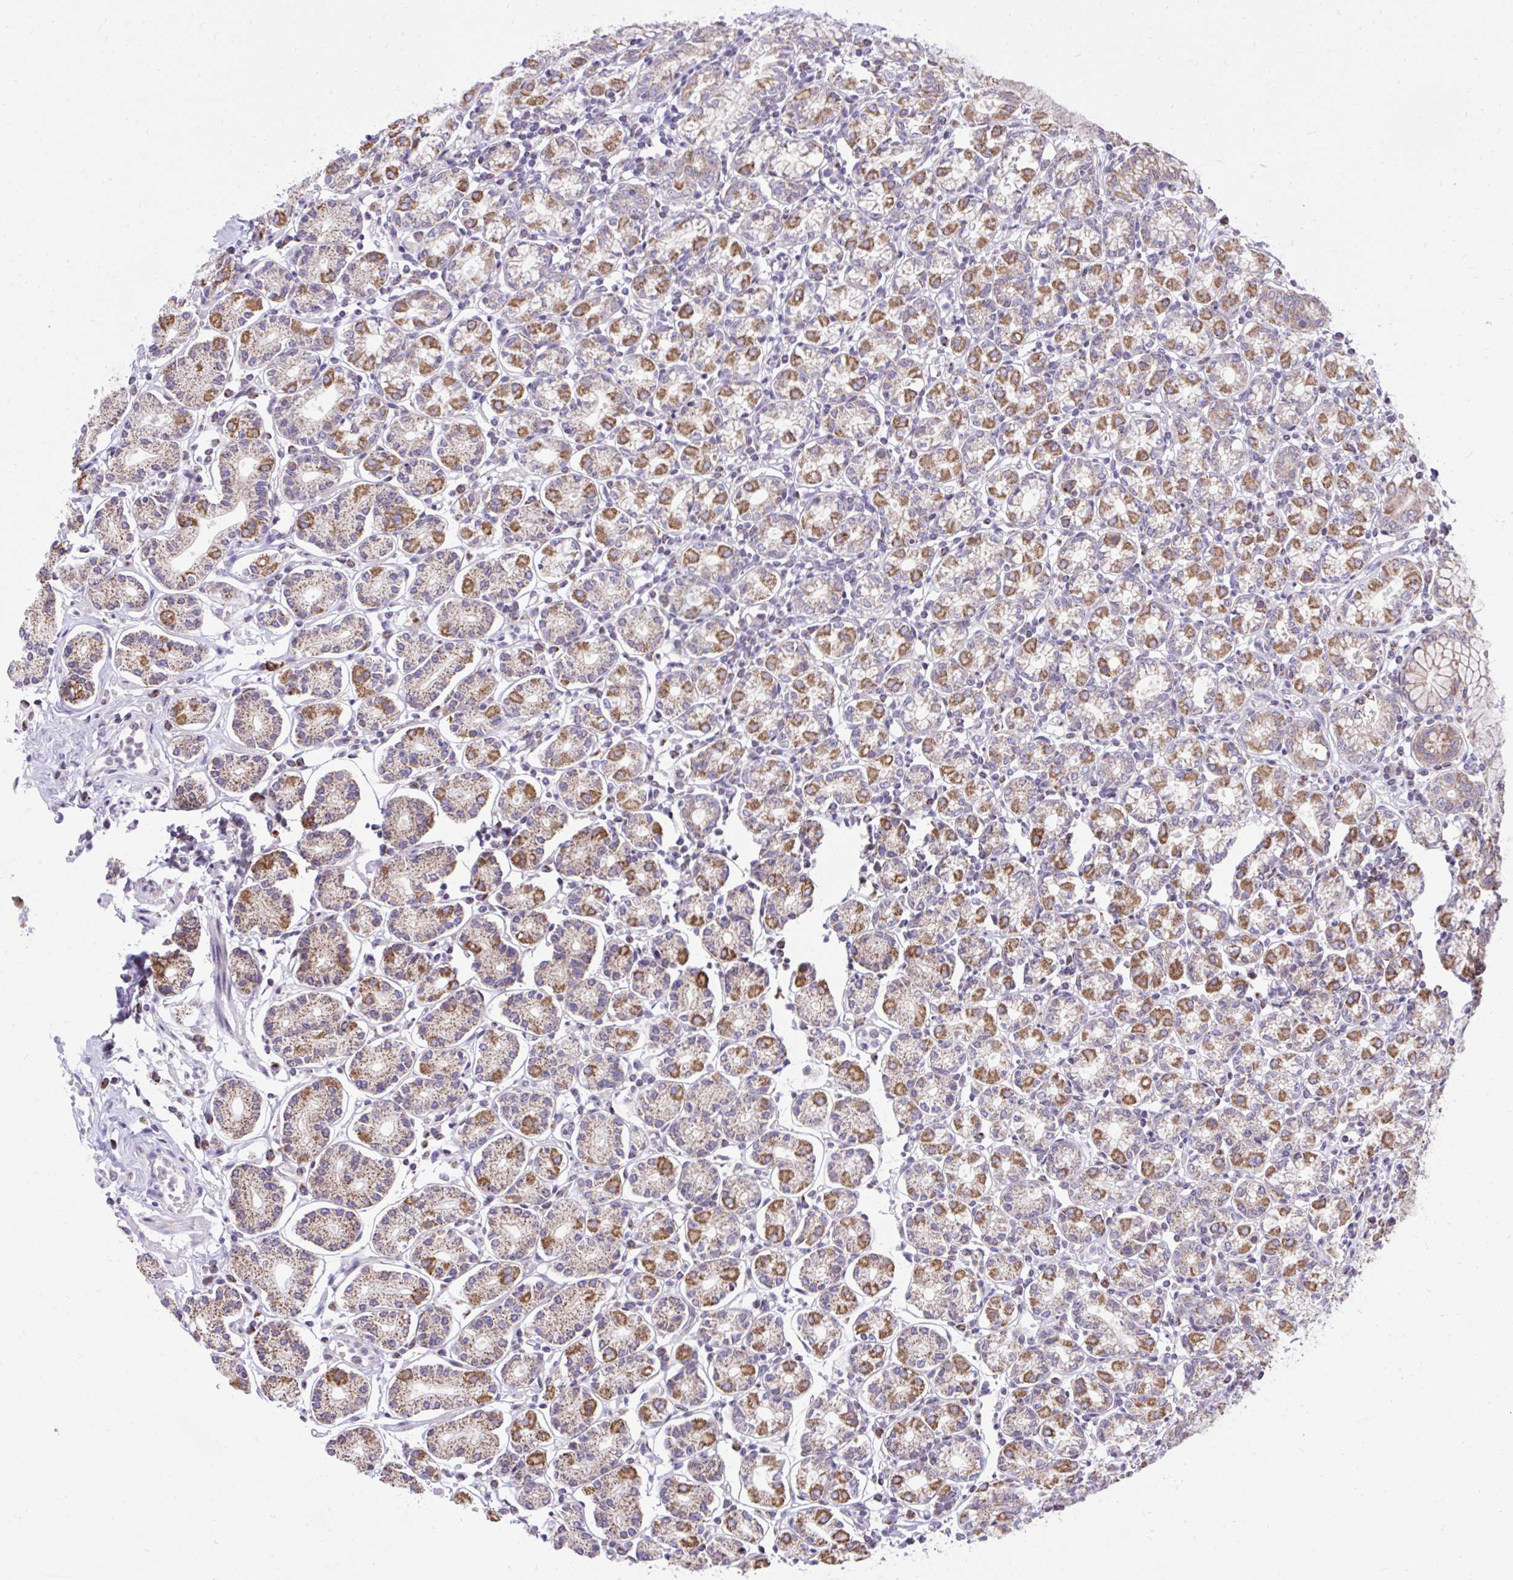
{"staining": {"intensity": "strong", "quantity": ">75%", "location": "cytoplasmic/membranous"}, "tissue": "stomach", "cell_type": "Glandular cells", "image_type": "normal", "snomed": [{"axis": "morphology", "description": "Normal tissue, NOS"}, {"axis": "topography", "description": "Stomach"}], "caption": "Protein staining by IHC reveals strong cytoplasmic/membranous expression in approximately >75% of glandular cells in unremarkable stomach.", "gene": "ZNF362", "patient": {"sex": "female", "age": 62}}